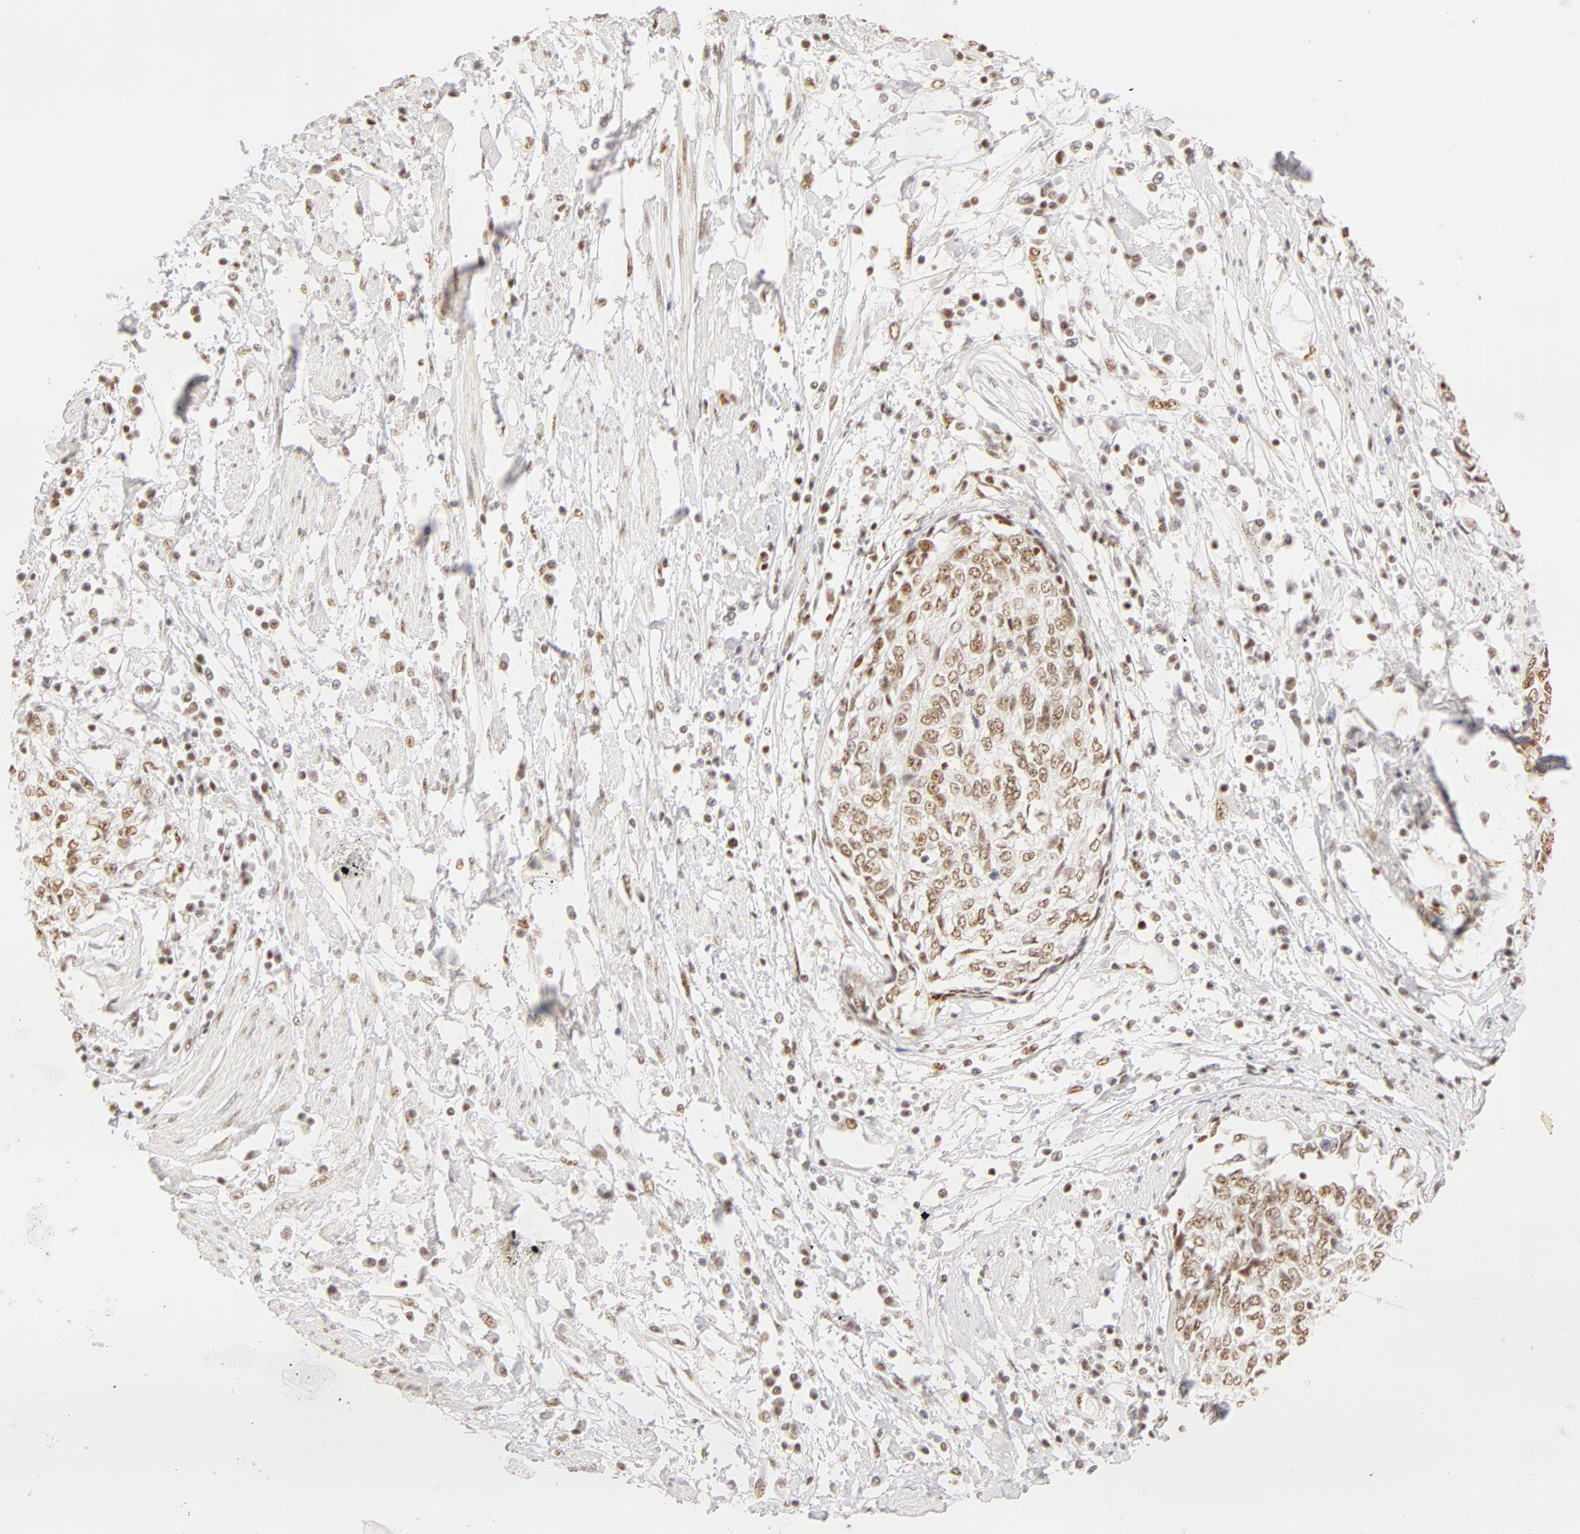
{"staining": {"intensity": "weak", "quantity": ">75%", "location": "nuclear"}, "tissue": "cervical cancer", "cell_type": "Tumor cells", "image_type": "cancer", "snomed": [{"axis": "morphology", "description": "Squamous cell carcinoma, NOS"}, {"axis": "topography", "description": "Cervix"}], "caption": "IHC (DAB (3,3'-diaminobenzidine)) staining of cervical cancer shows weak nuclear protein positivity in approximately >75% of tumor cells.", "gene": "RBM39", "patient": {"sex": "female", "age": 57}}